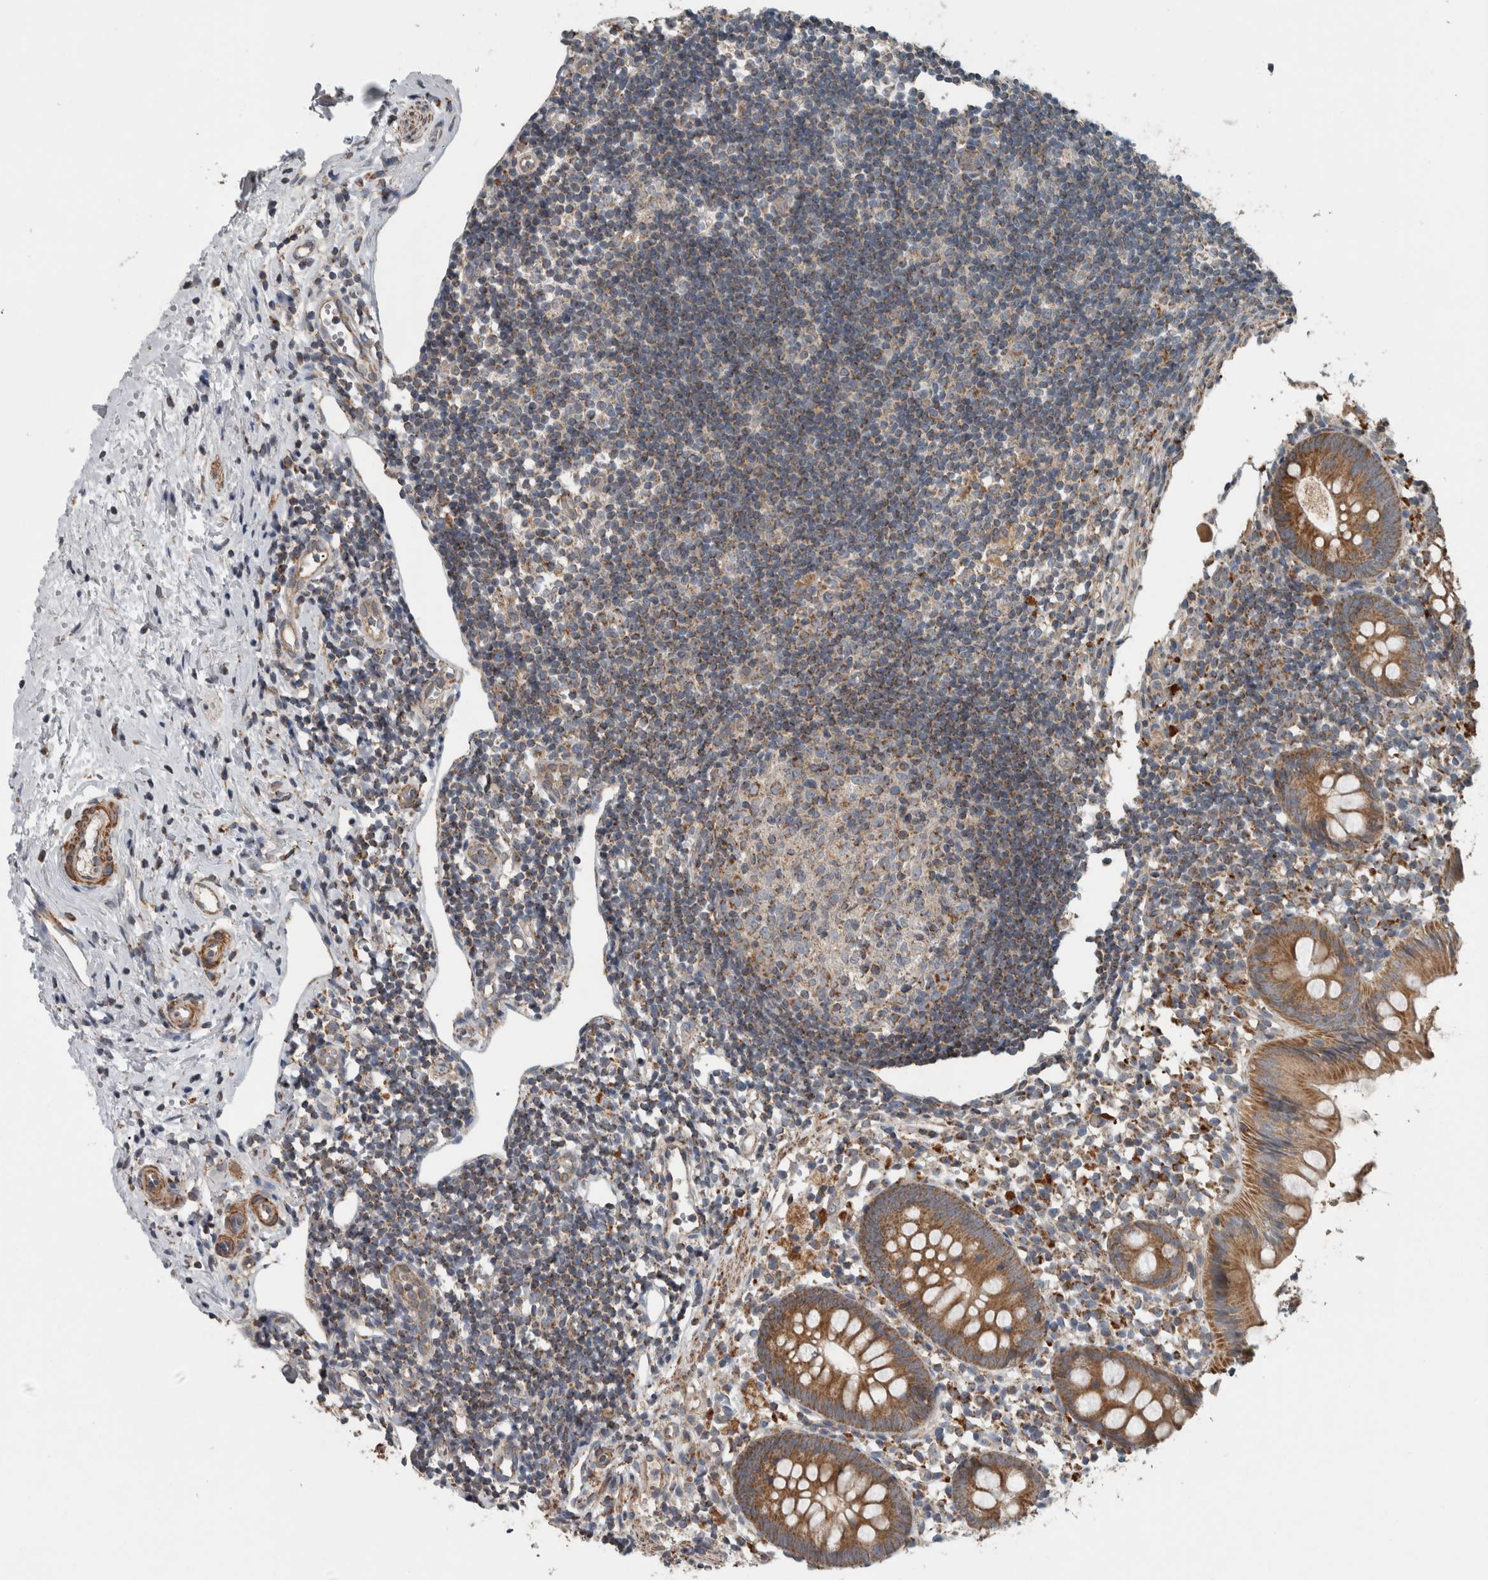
{"staining": {"intensity": "moderate", "quantity": ">75%", "location": "cytoplasmic/membranous"}, "tissue": "appendix", "cell_type": "Glandular cells", "image_type": "normal", "snomed": [{"axis": "morphology", "description": "Normal tissue, NOS"}, {"axis": "topography", "description": "Appendix"}], "caption": "IHC of normal appendix exhibits medium levels of moderate cytoplasmic/membranous staining in approximately >75% of glandular cells.", "gene": "ARMC1", "patient": {"sex": "female", "age": 20}}